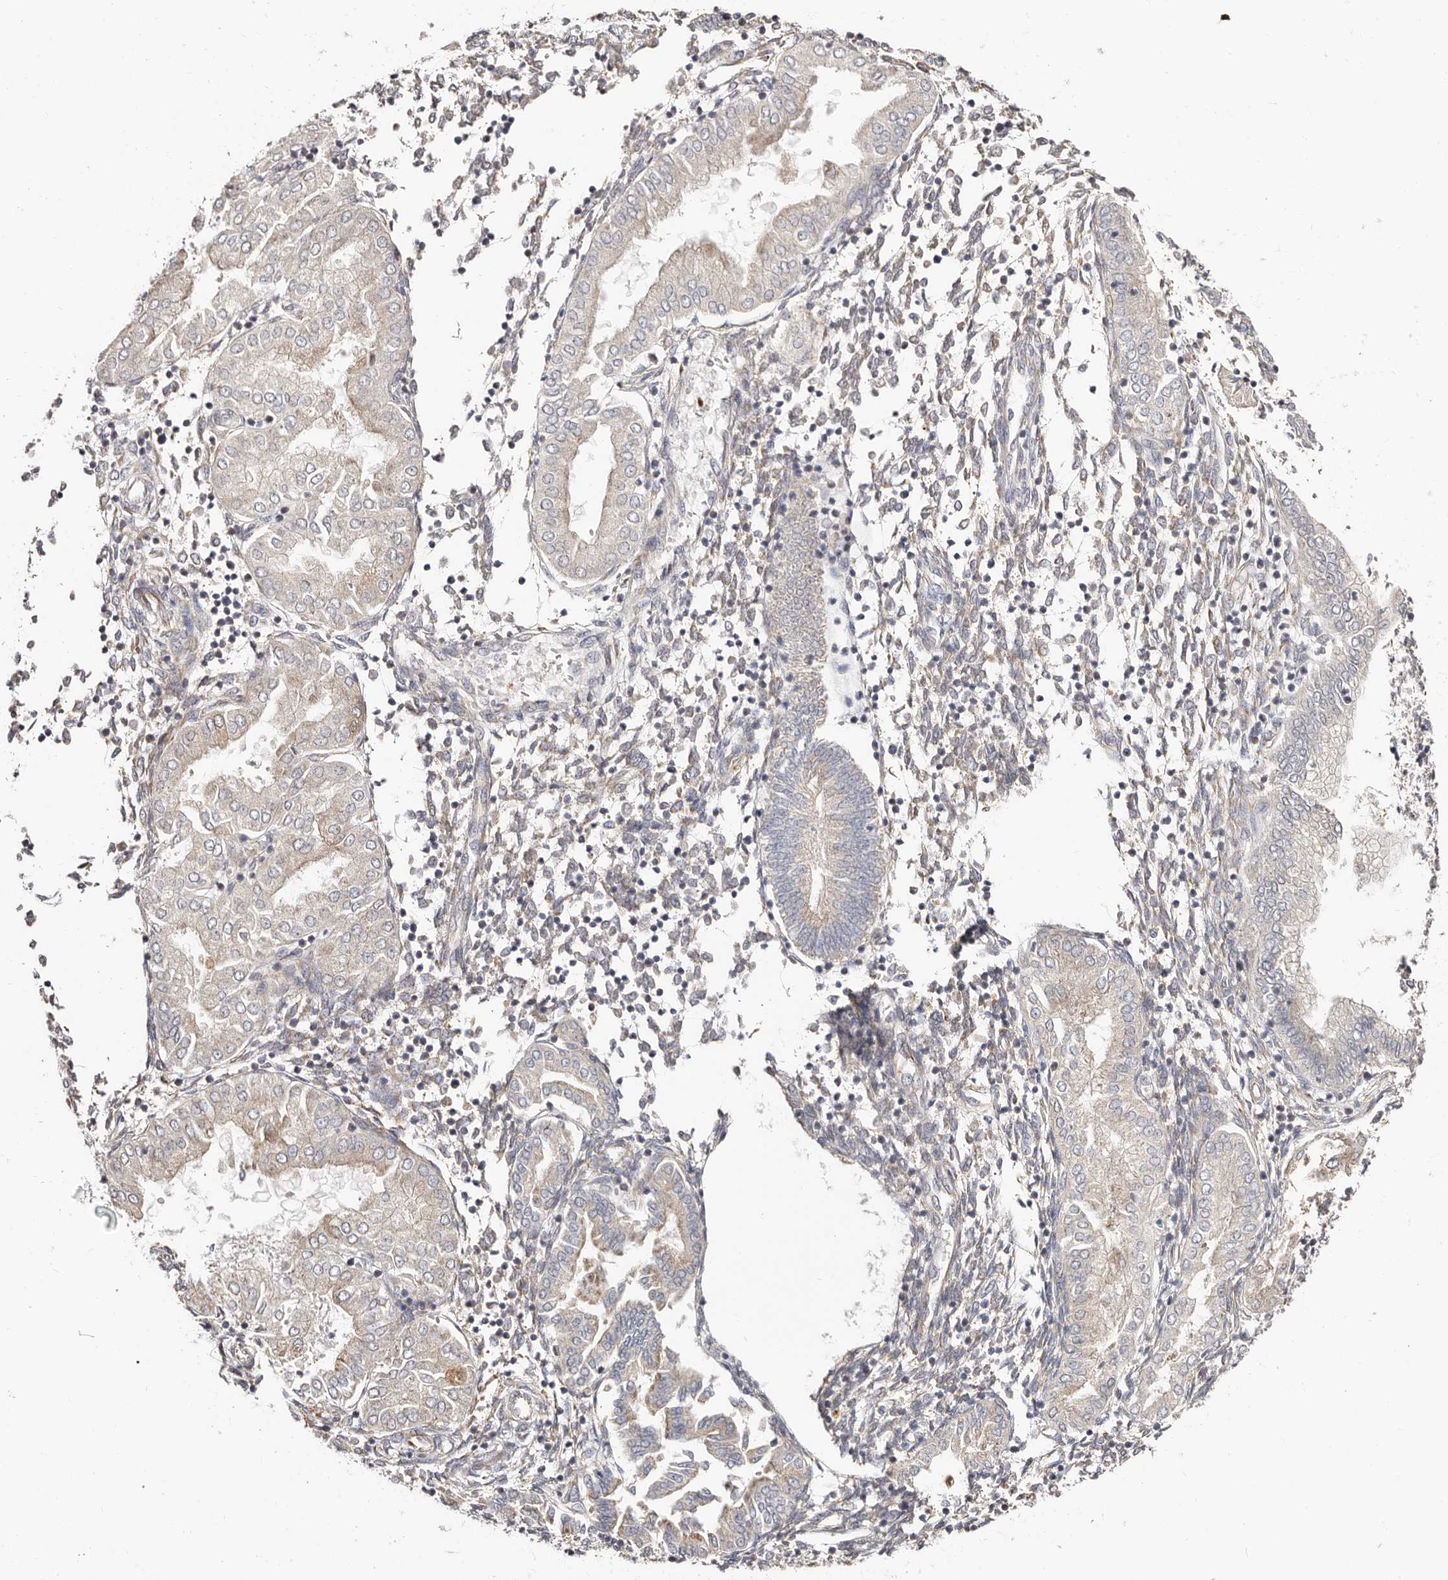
{"staining": {"intensity": "weak", "quantity": "<25%", "location": "cytoplasmic/membranous"}, "tissue": "endometrium", "cell_type": "Cells in endometrial stroma", "image_type": "normal", "snomed": [{"axis": "morphology", "description": "Normal tissue, NOS"}, {"axis": "topography", "description": "Endometrium"}], "caption": "DAB (3,3'-diaminobenzidine) immunohistochemical staining of normal endometrium demonstrates no significant expression in cells in endometrial stroma. (DAB immunohistochemistry visualized using brightfield microscopy, high magnification).", "gene": "BCL2L15", "patient": {"sex": "female", "age": 53}}